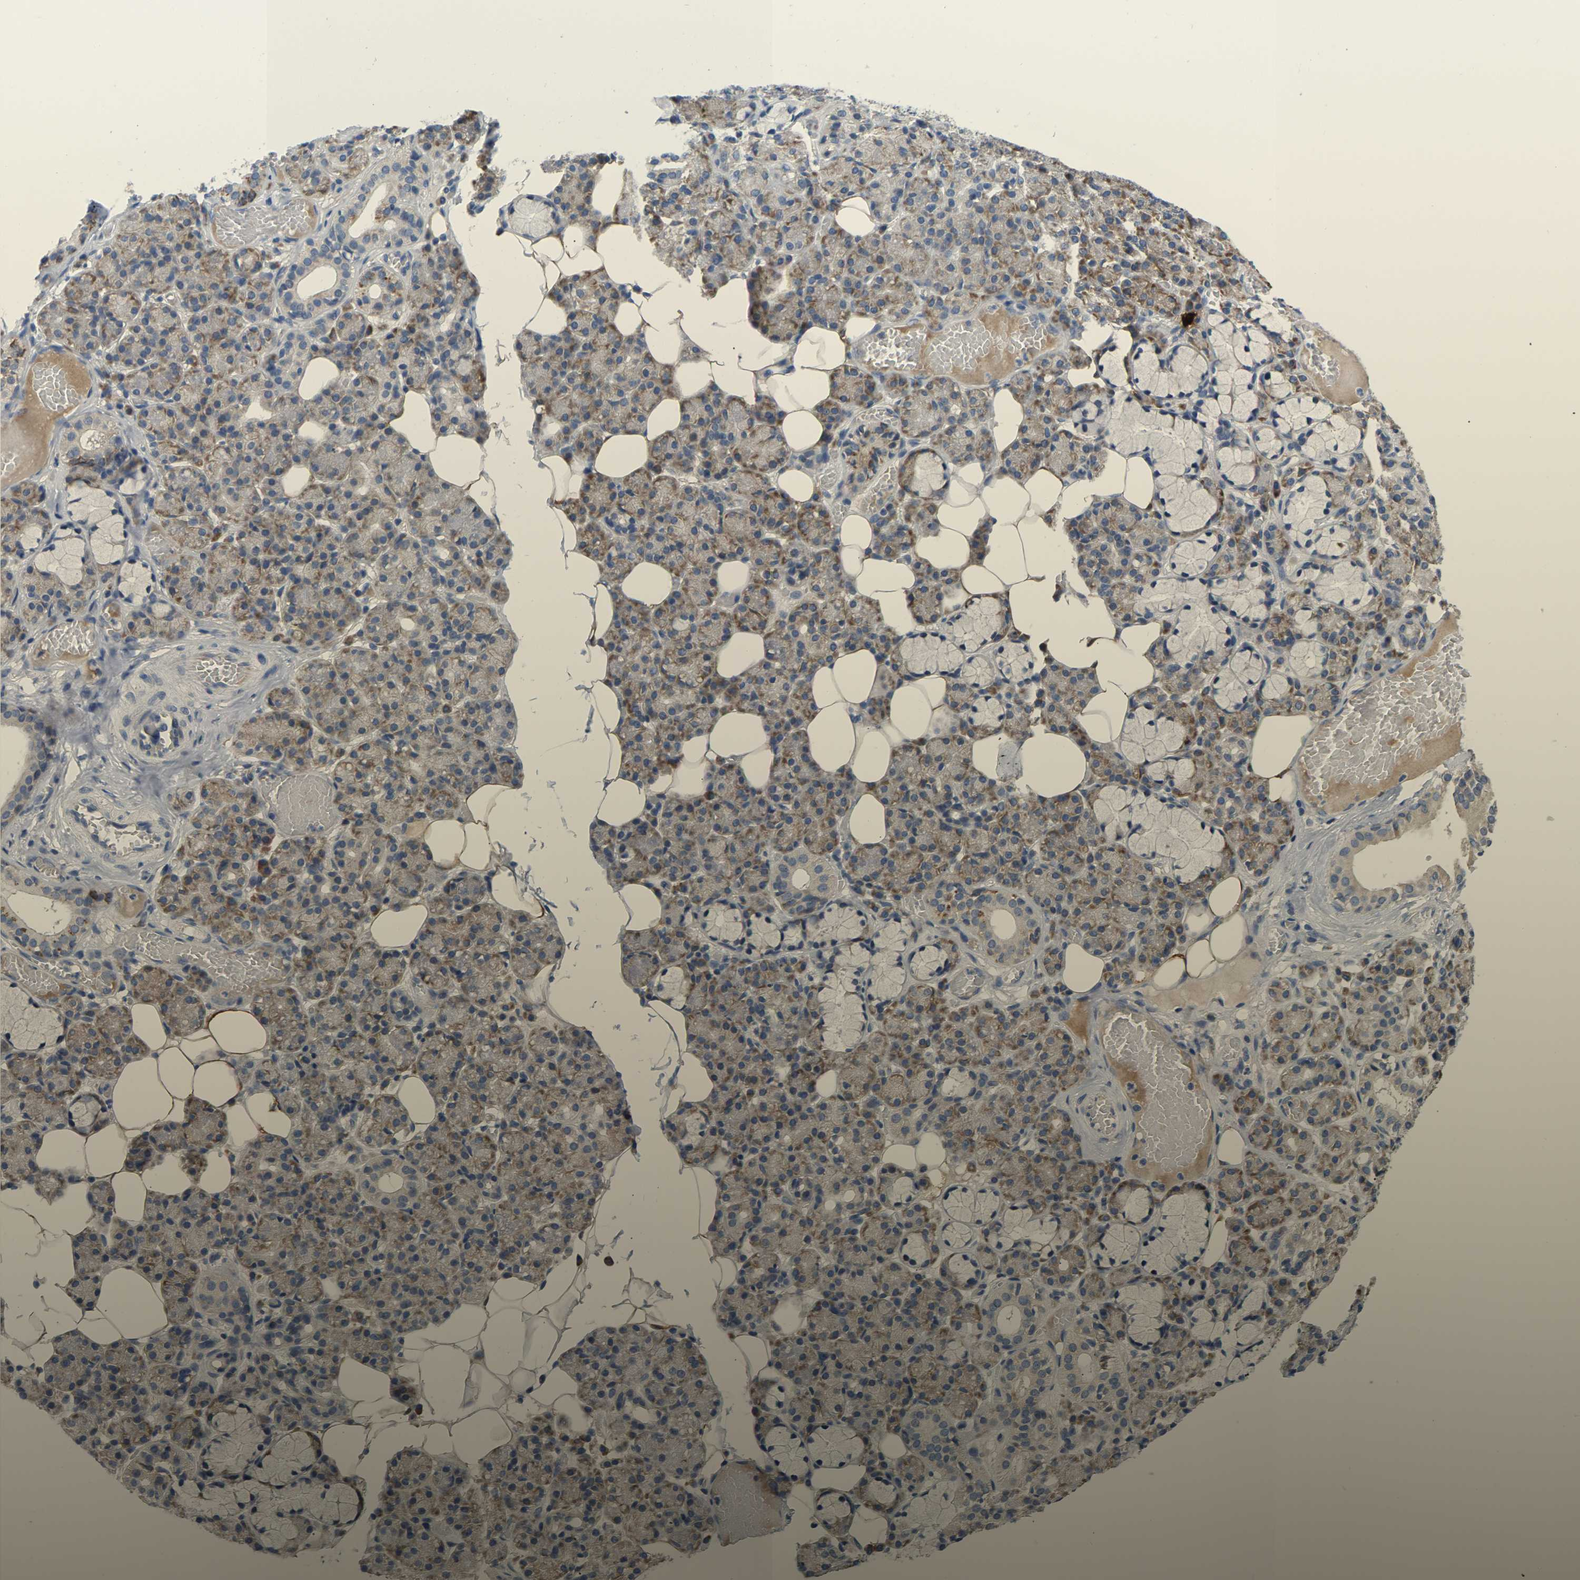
{"staining": {"intensity": "moderate", "quantity": "25%-75%", "location": "cytoplasmic/membranous"}, "tissue": "salivary gland", "cell_type": "Glandular cells", "image_type": "normal", "snomed": [{"axis": "morphology", "description": "Normal tissue, NOS"}, {"axis": "topography", "description": "Salivary gland"}], "caption": "IHC micrograph of benign salivary gland stained for a protein (brown), which displays medium levels of moderate cytoplasmic/membranous expression in approximately 25%-75% of glandular cells.", "gene": "ABCA10", "patient": {"sex": "male", "age": 63}}